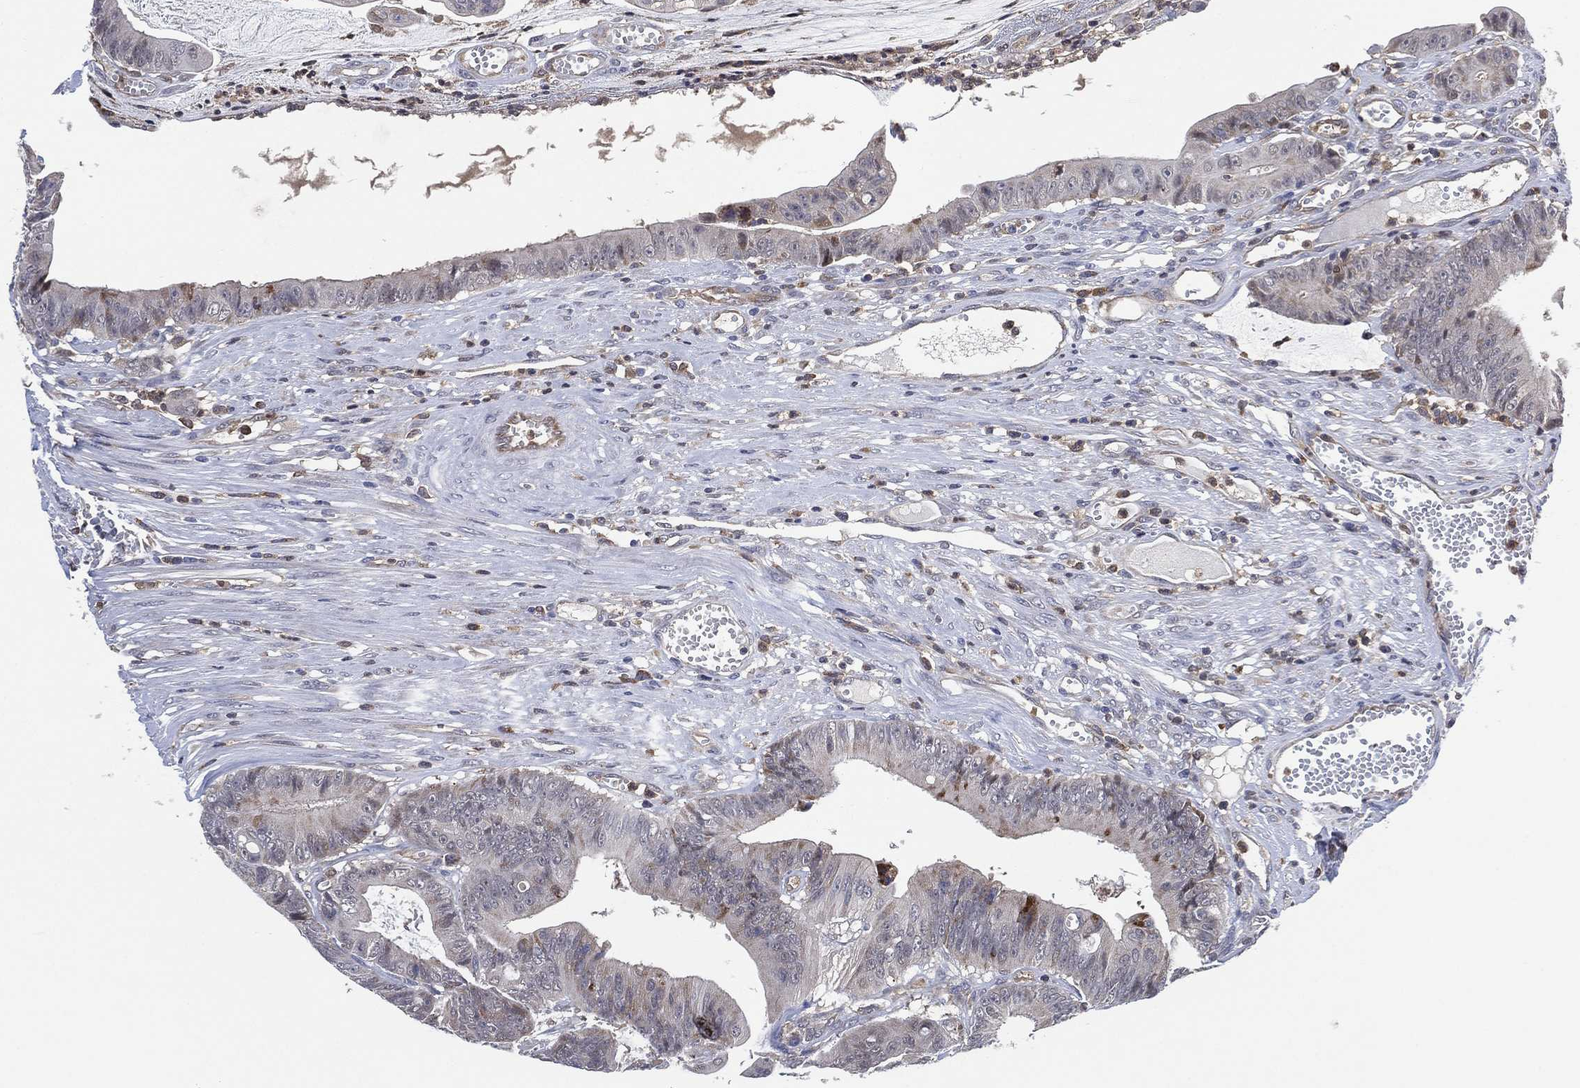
{"staining": {"intensity": "negative", "quantity": "none", "location": "none"}, "tissue": "colorectal cancer", "cell_type": "Tumor cells", "image_type": "cancer", "snomed": [{"axis": "morphology", "description": "Adenocarcinoma, NOS"}, {"axis": "topography", "description": "Colon"}], "caption": "Immunohistochemistry of human colorectal cancer (adenocarcinoma) shows no staining in tumor cells.", "gene": "FES", "patient": {"sex": "female", "age": 69}}